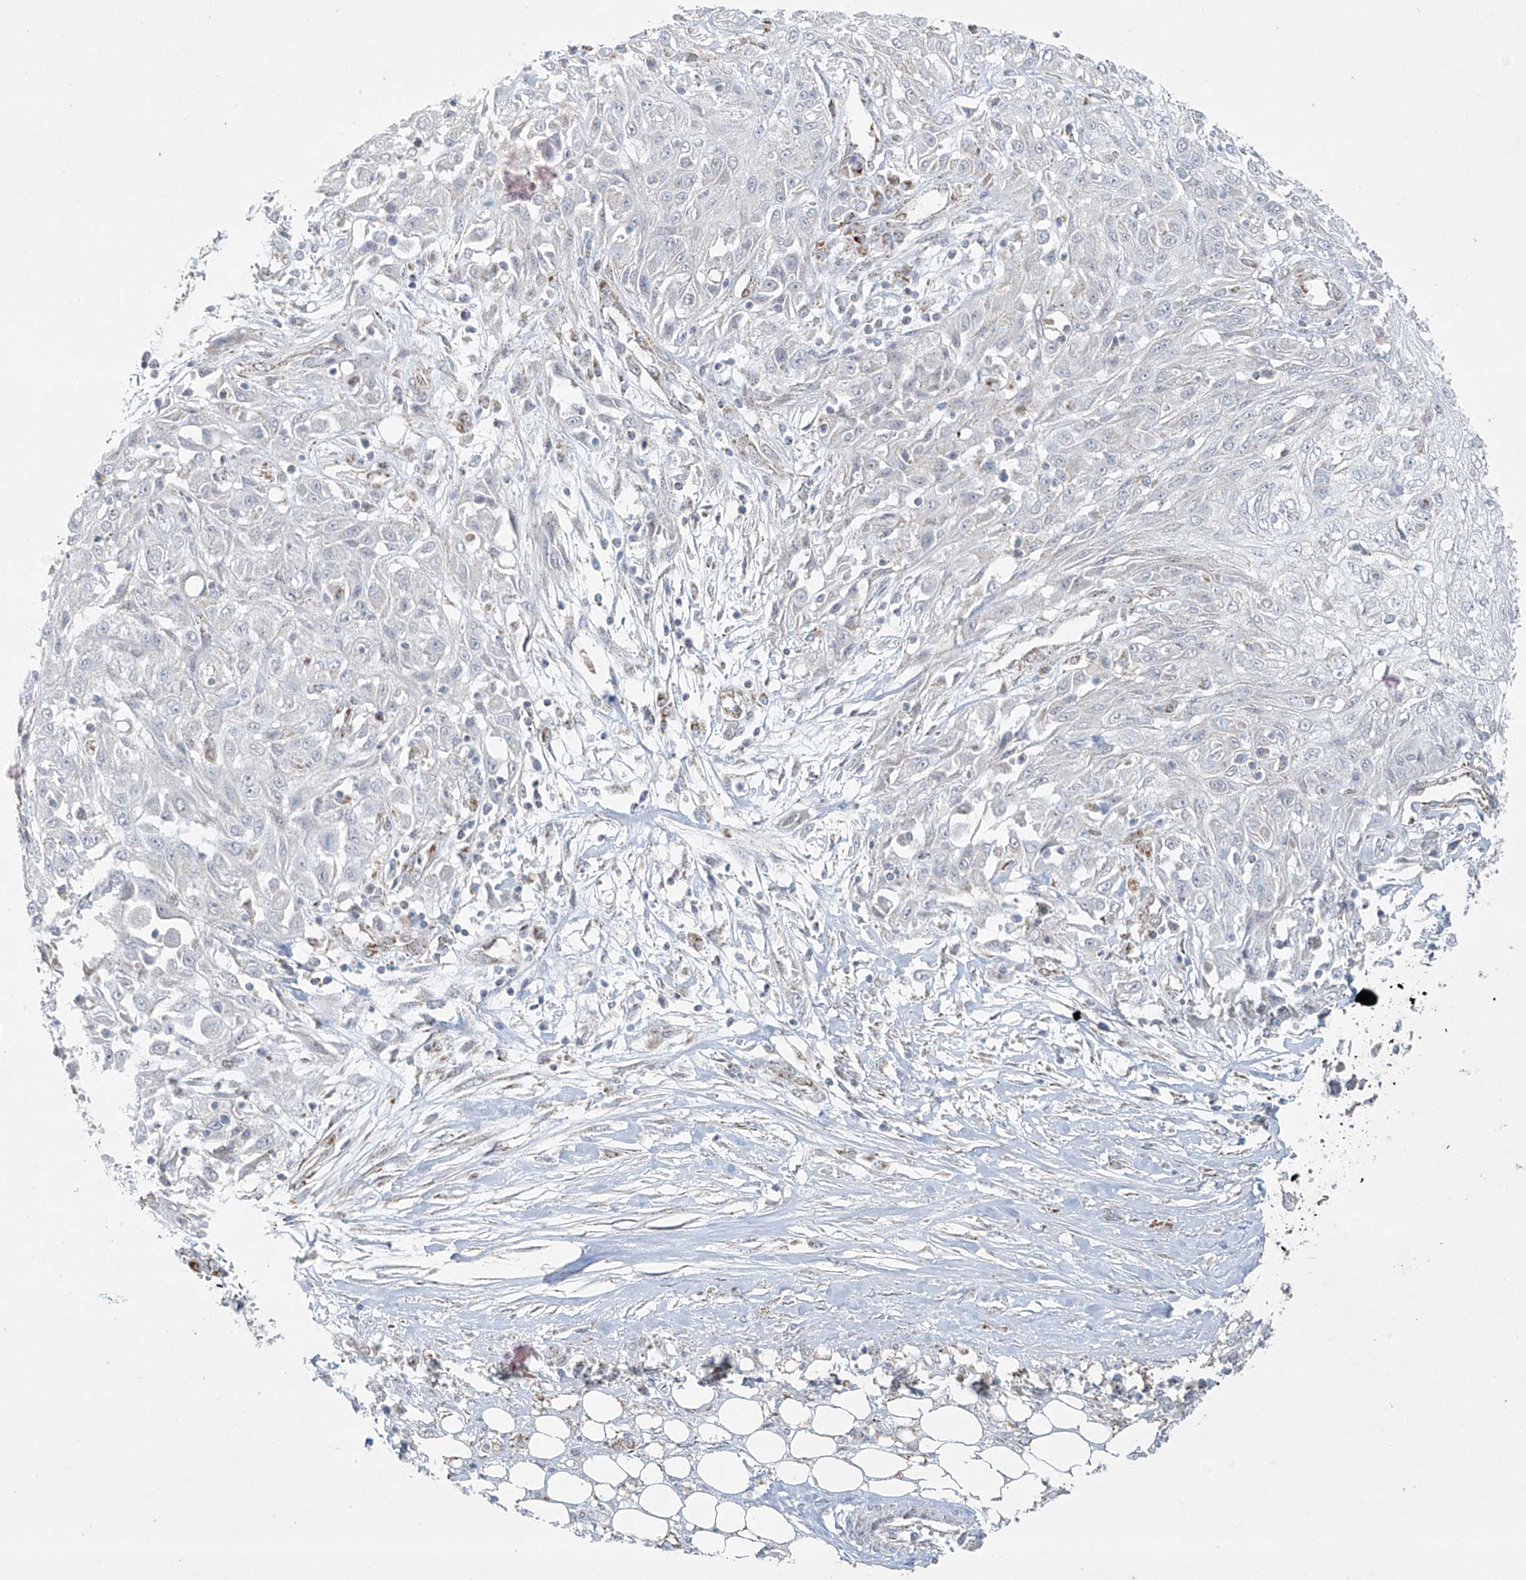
{"staining": {"intensity": "negative", "quantity": "none", "location": "none"}, "tissue": "skin cancer", "cell_type": "Tumor cells", "image_type": "cancer", "snomed": [{"axis": "morphology", "description": "Squamous cell carcinoma, NOS"}, {"axis": "morphology", "description": "Squamous cell carcinoma, metastatic, NOS"}, {"axis": "topography", "description": "Skin"}, {"axis": "topography", "description": "Lymph node"}], "caption": "Immunohistochemical staining of human squamous cell carcinoma (skin) exhibits no significant positivity in tumor cells.", "gene": "SMDT1", "patient": {"sex": "male", "age": 75}}